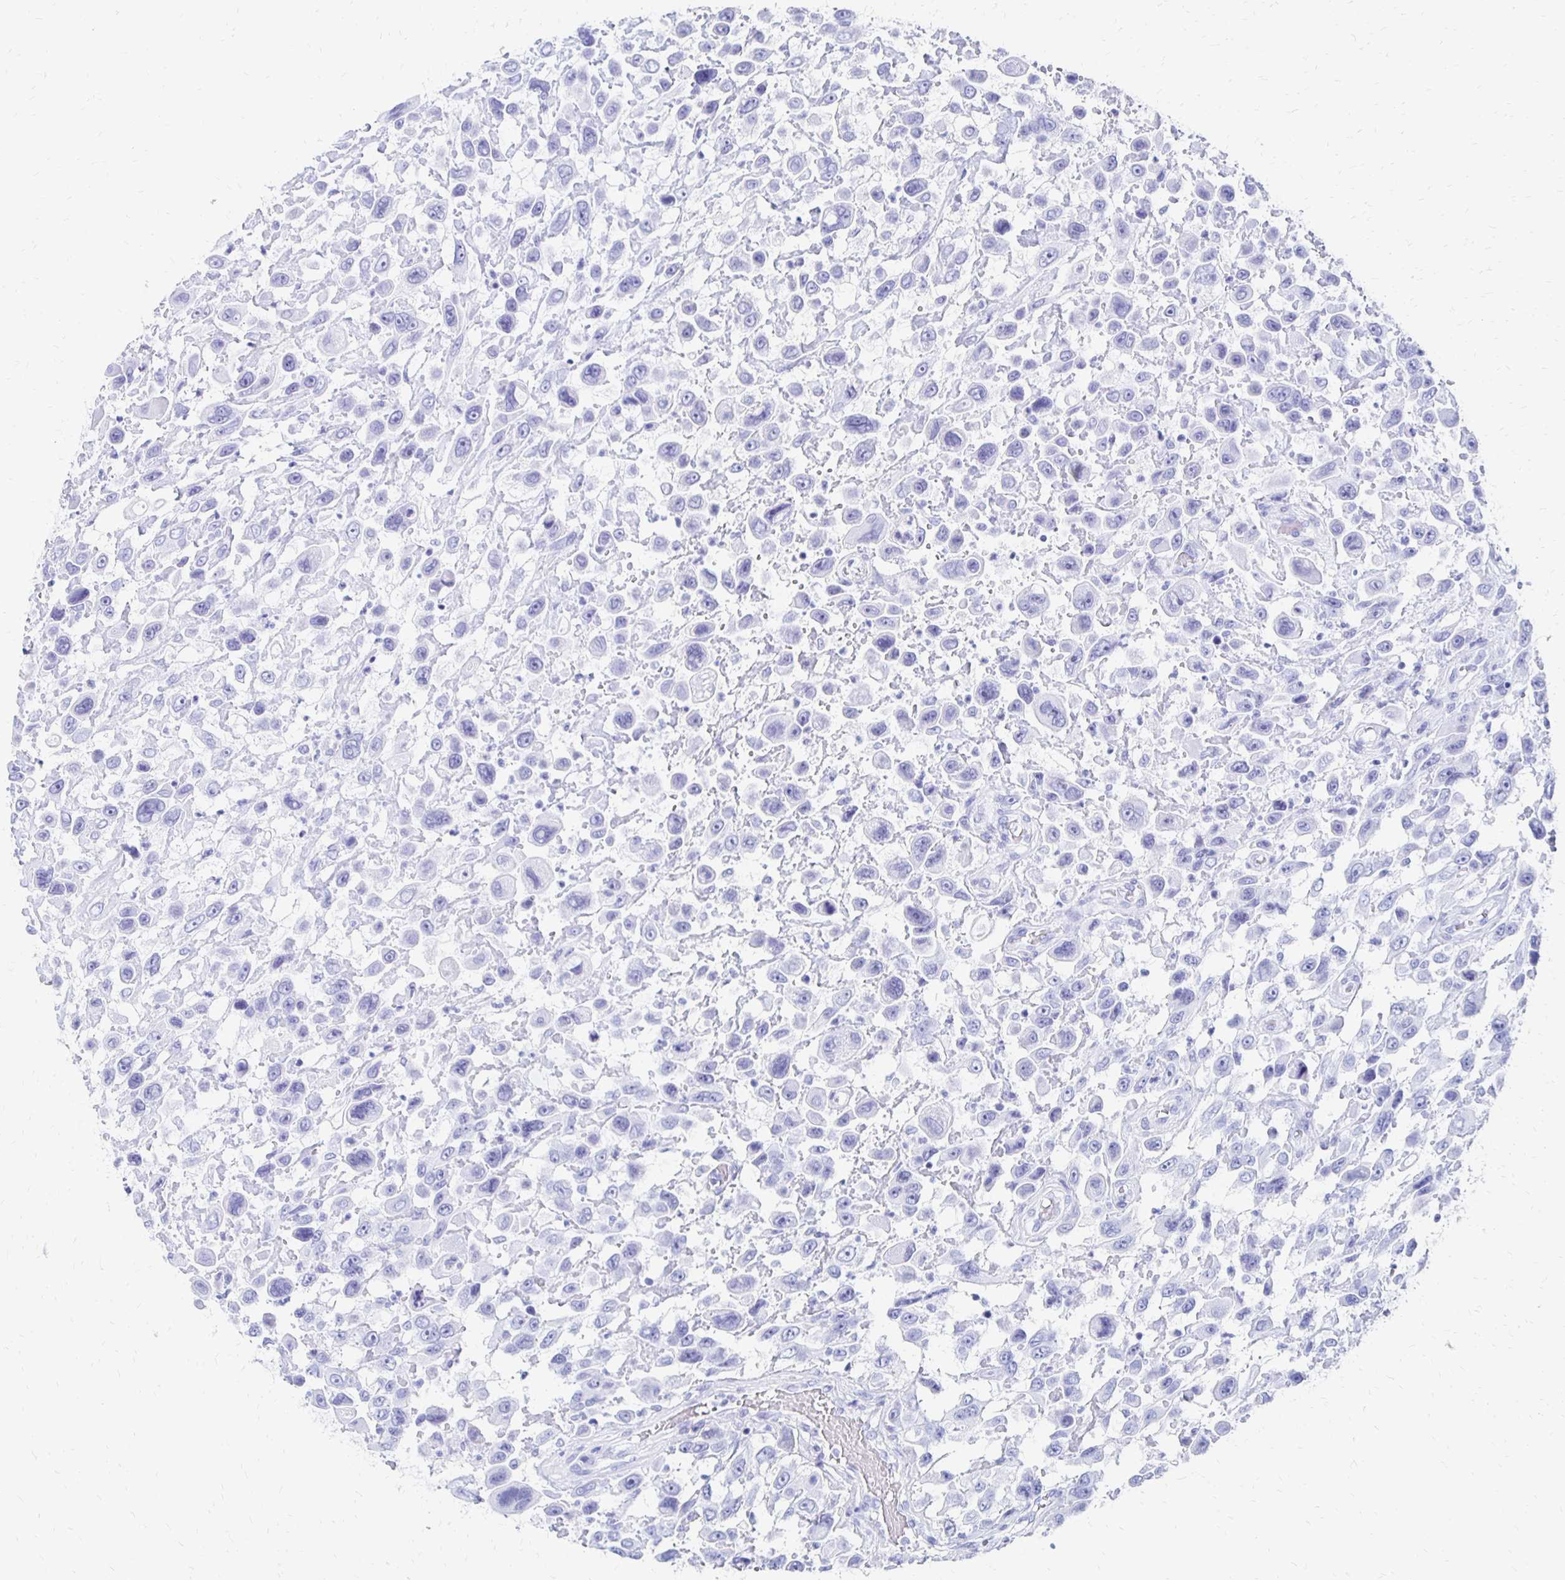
{"staining": {"intensity": "negative", "quantity": "none", "location": "none"}, "tissue": "urothelial cancer", "cell_type": "Tumor cells", "image_type": "cancer", "snomed": [{"axis": "morphology", "description": "Urothelial carcinoma, High grade"}, {"axis": "topography", "description": "Urinary bladder"}], "caption": "DAB immunohistochemical staining of urothelial cancer displays no significant positivity in tumor cells.", "gene": "SYT2", "patient": {"sex": "male", "age": 53}}